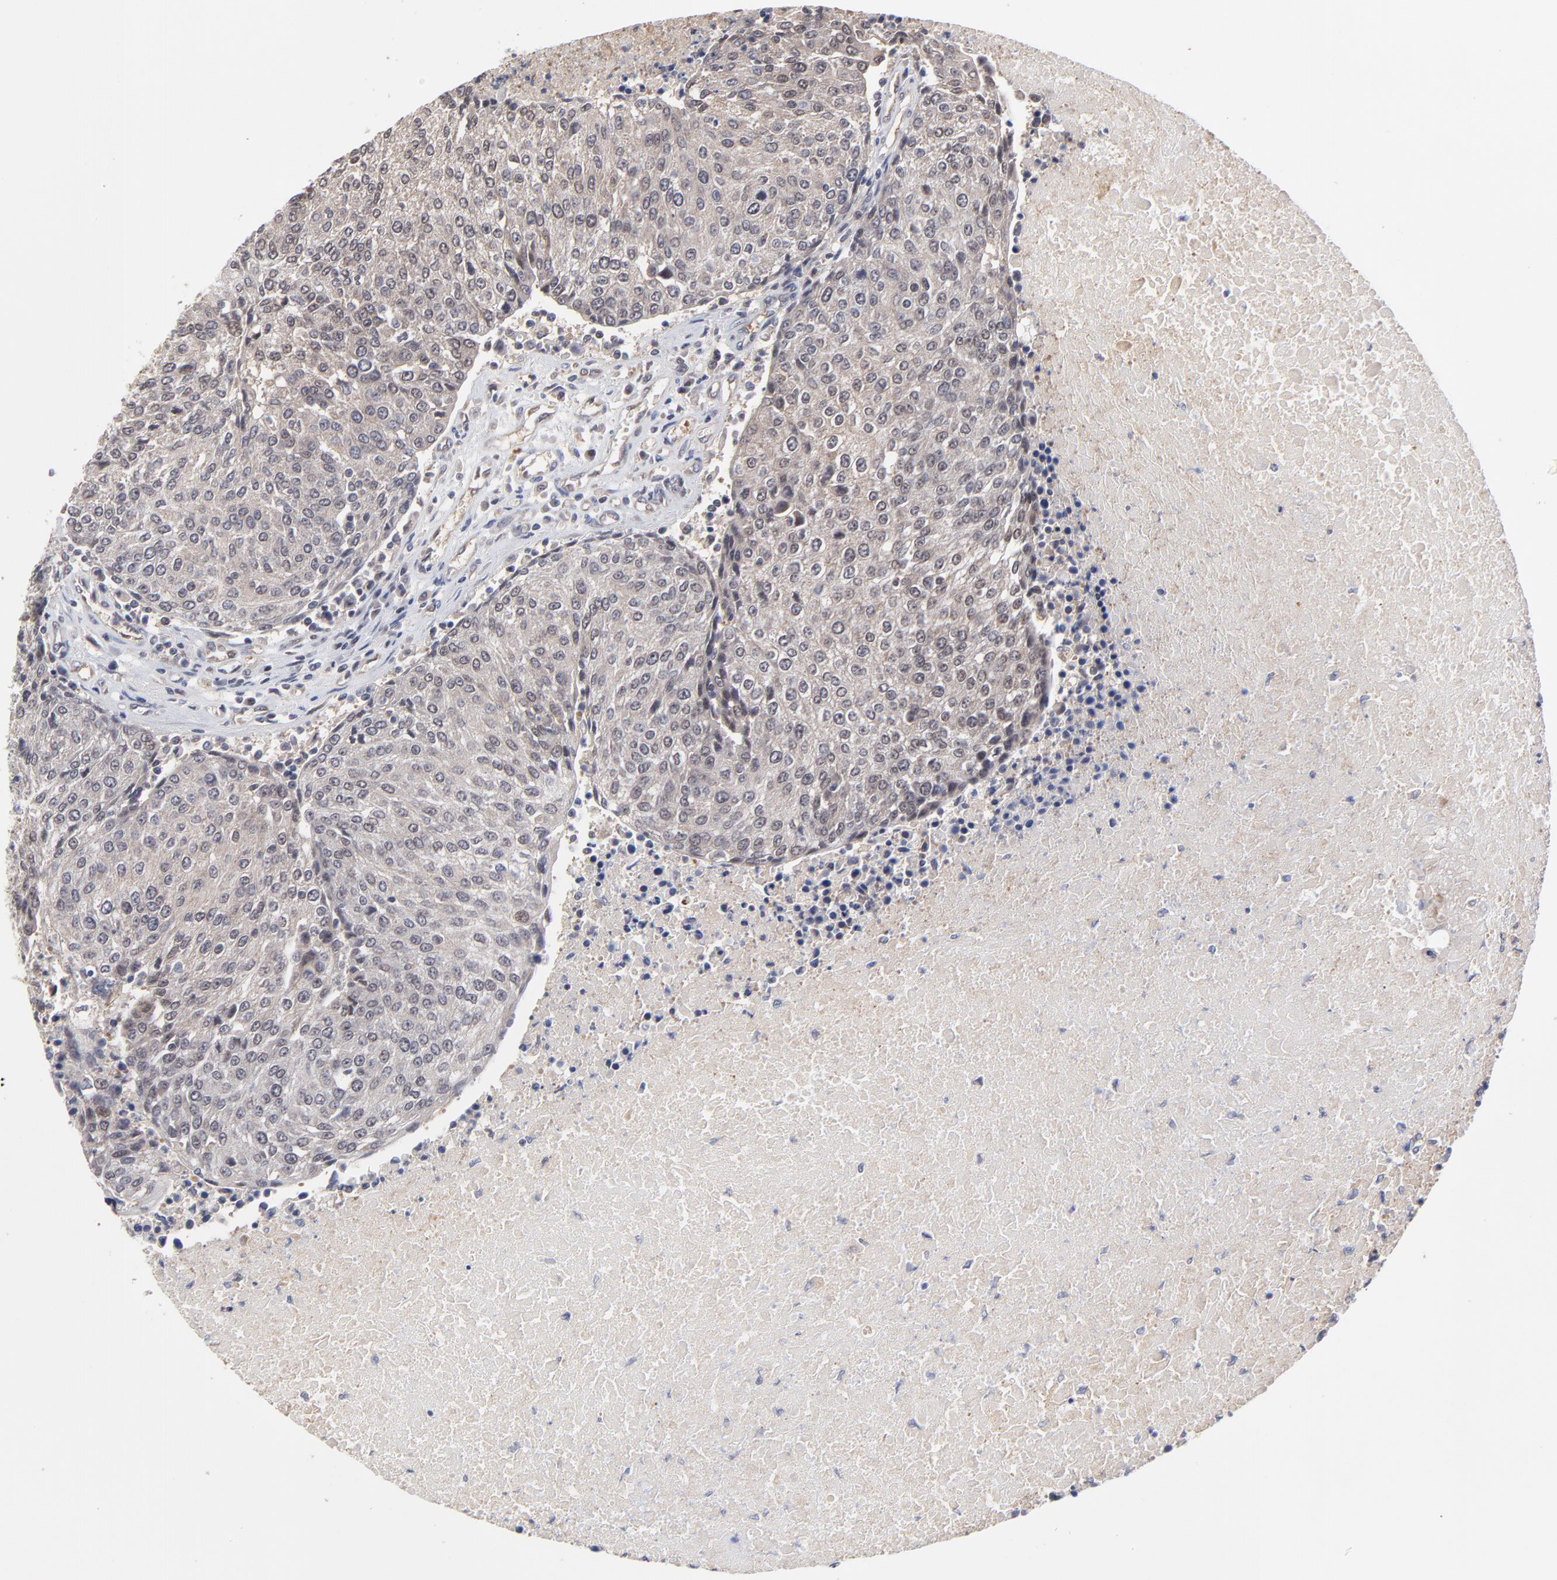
{"staining": {"intensity": "weak", "quantity": ">75%", "location": "cytoplasmic/membranous"}, "tissue": "urothelial cancer", "cell_type": "Tumor cells", "image_type": "cancer", "snomed": [{"axis": "morphology", "description": "Urothelial carcinoma, High grade"}, {"axis": "topography", "description": "Urinary bladder"}], "caption": "Urothelial cancer stained with a brown dye exhibits weak cytoplasmic/membranous positive positivity in approximately >75% of tumor cells.", "gene": "ZNF157", "patient": {"sex": "female", "age": 85}}